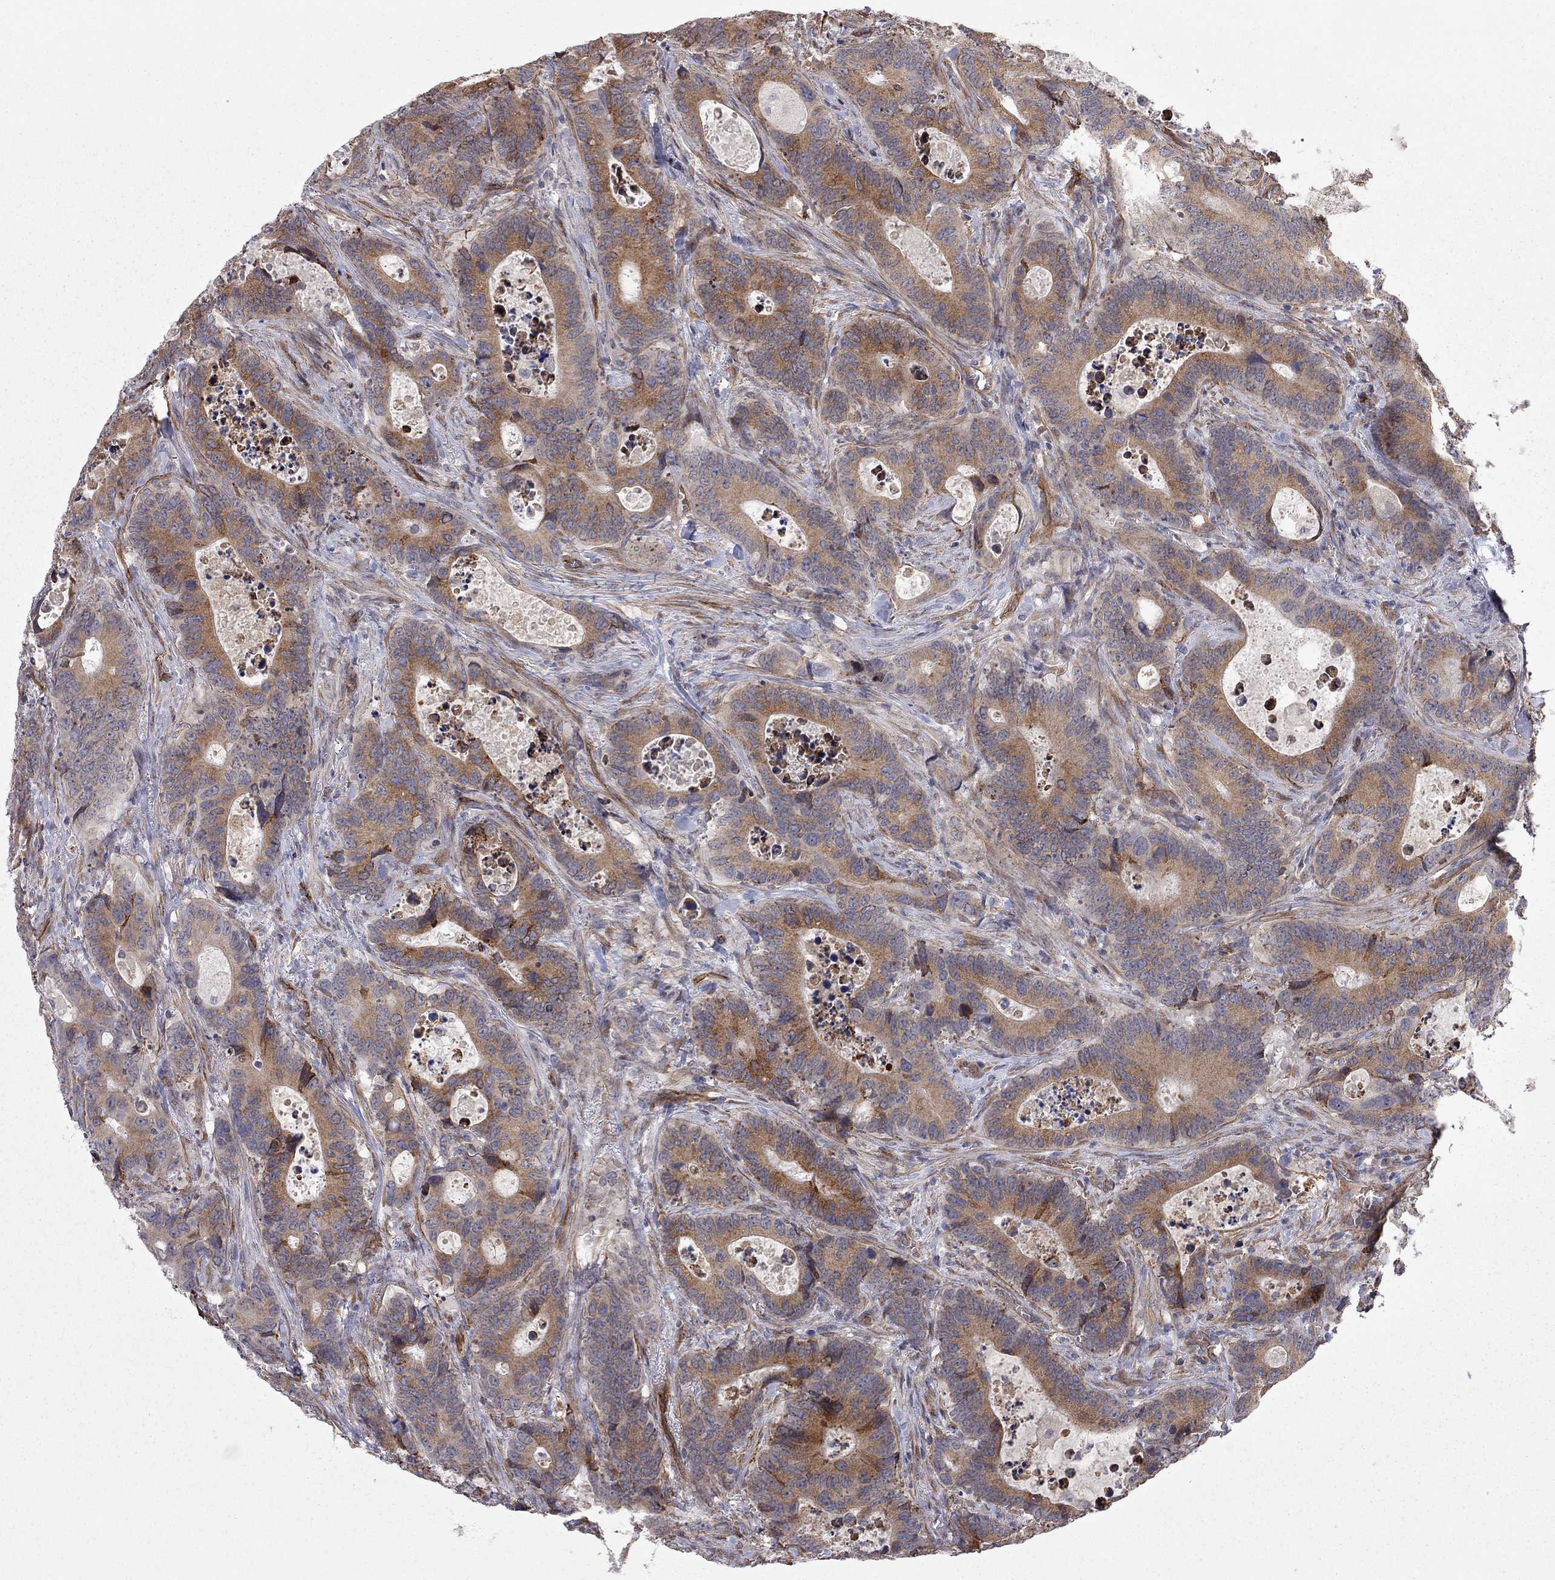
{"staining": {"intensity": "strong", "quantity": "25%-75%", "location": "cytoplasmic/membranous"}, "tissue": "colorectal cancer", "cell_type": "Tumor cells", "image_type": "cancer", "snomed": [{"axis": "morphology", "description": "Adenocarcinoma, NOS"}, {"axis": "topography", "description": "Colon"}], "caption": "IHC (DAB (3,3'-diaminobenzidine)) staining of colorectal cancer (adenocarcinoma) shows strong cytoplasmic/membranous protein staining in approximately 25%-75% of tumor cells. (Stains: DAB in brown, nuclei in blue, Microscopy: brightfield microscopy at high magnification).", "gene": "EXOC3L2", "patient": {"sex": "female", "age": 82}}